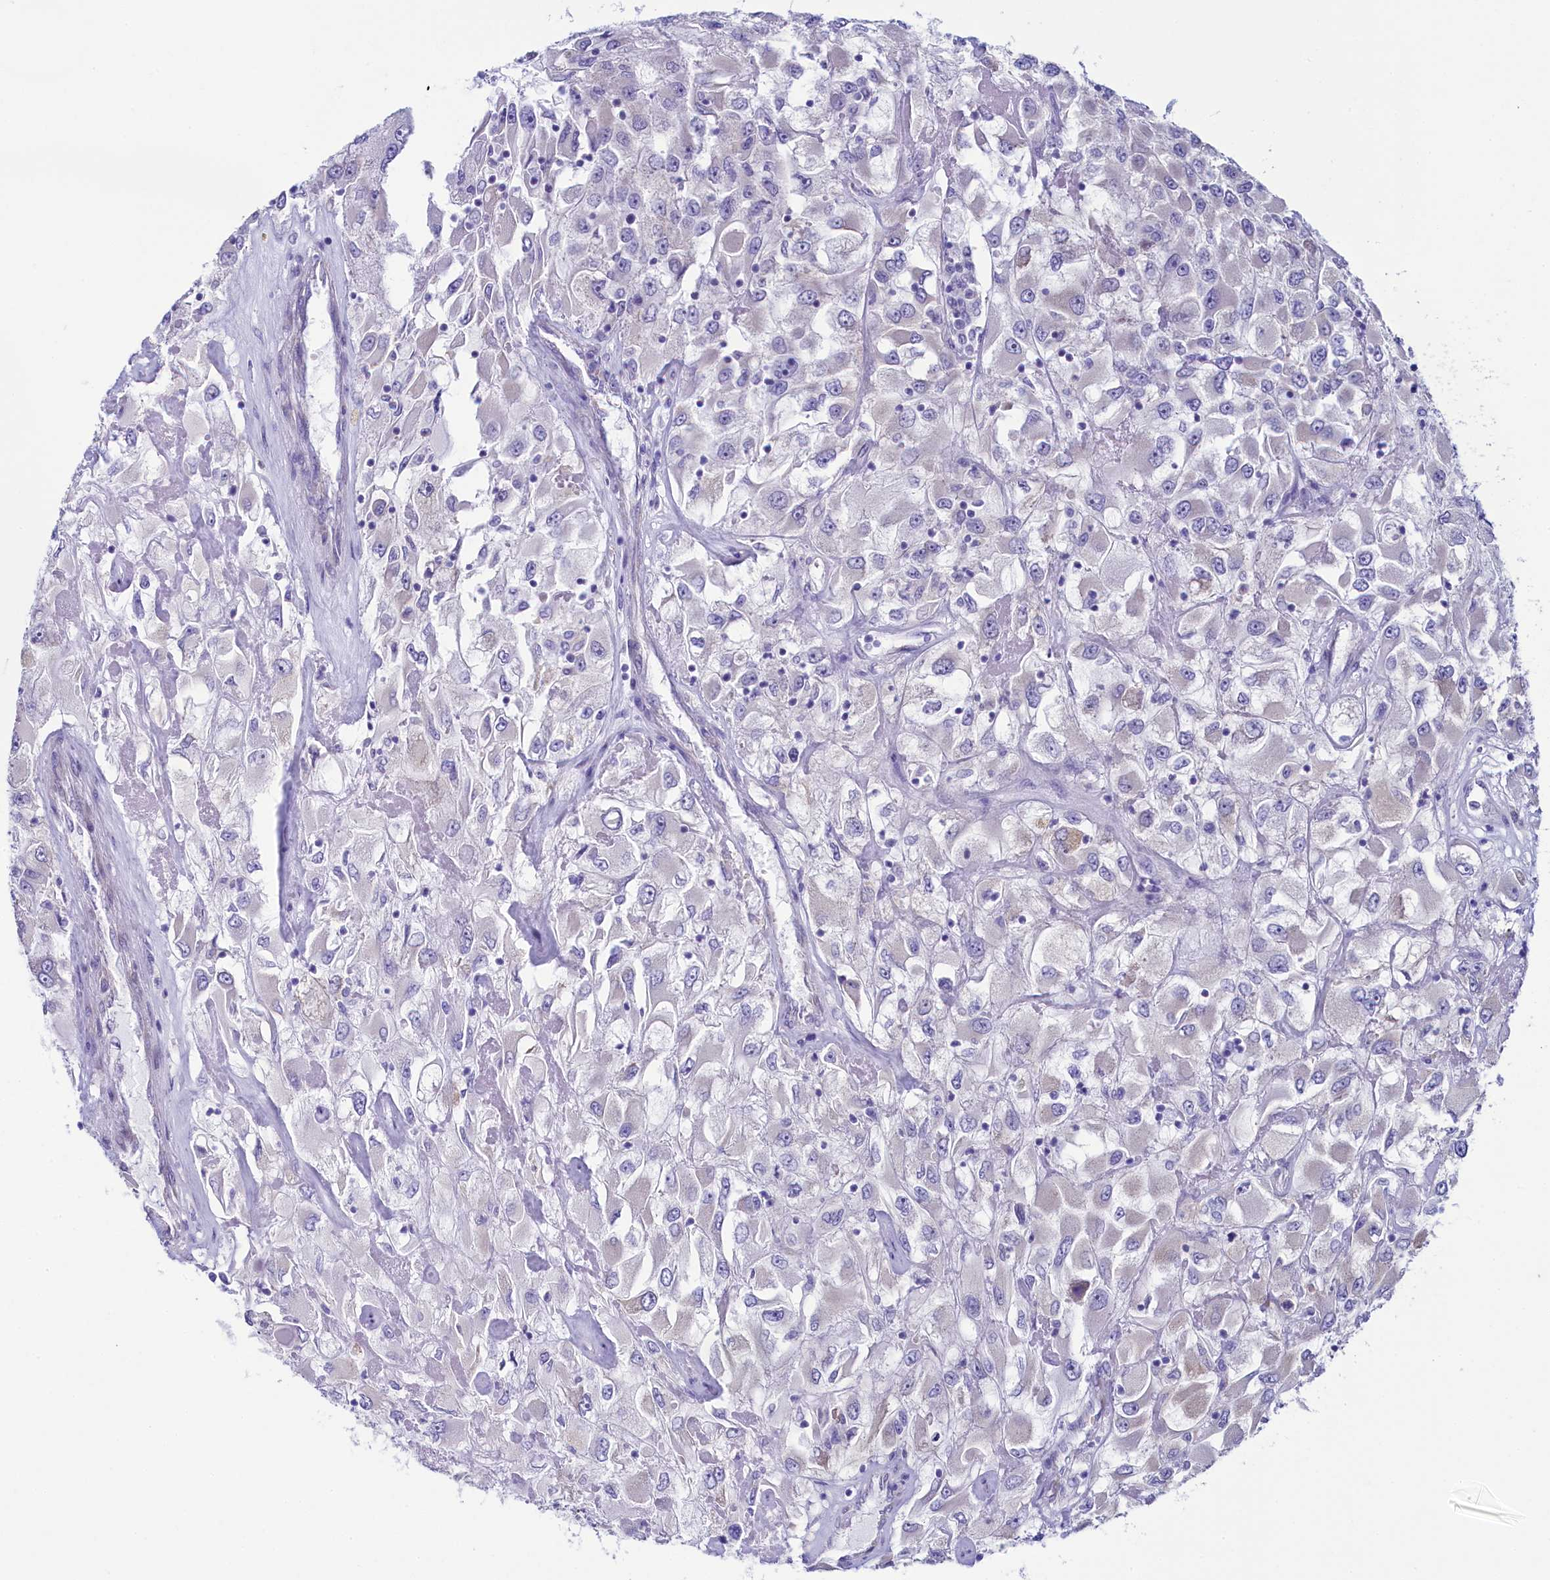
{"staining": {"intensity": "negative", "quantity": "none", "location": "none"}, "tissue": "renal cancer", "cell_type": "Tumor cells", "image_type": "cancer", "snomed": [{"axis": "morphology", "description": "Adenocarcinoma, NOS"}, {"axis": "topography", "description": "Kidney"}], "caption": "DAB (3,3'-diaminobenzidine) immunohistochemical staining of renal cancer (adenocarcinoma) demonstrates no significant staining in tumor cells.", "gene": "SKA3", "patient": {"sex": "female", "age": 52}}